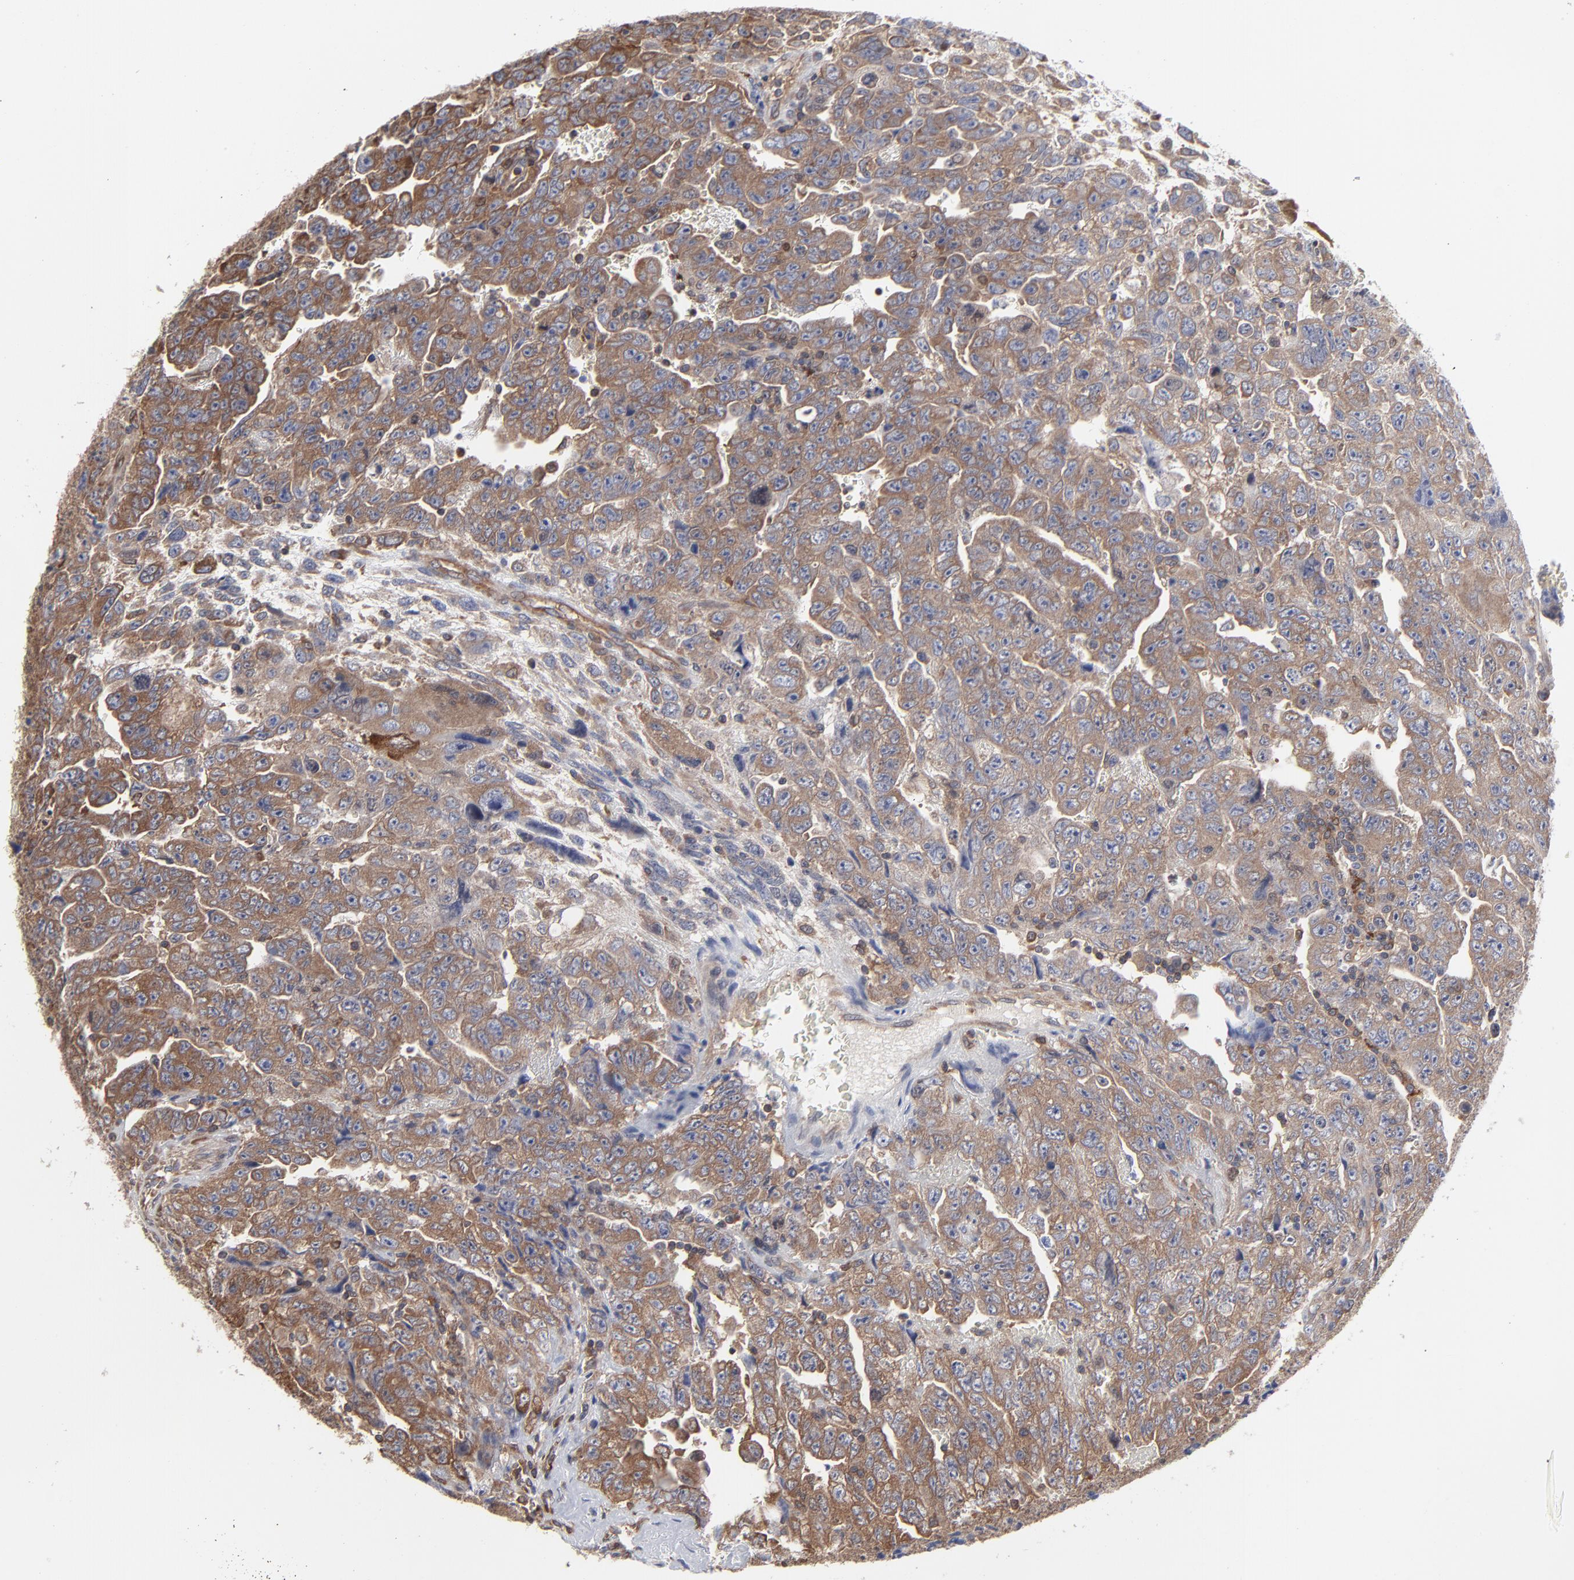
{"staining": {"intensity": "moderate", "quantity": ">75%", "location": "cytoplasmic/membranous"}, "tissue": "testis cancer", "cell_type": "Tumor cells", "image_type": "cancer", "snomed": [{"axis": "morphology", "description": "Carcinoma, Embryonal, NOS"}, {"axis": "topography", "description": "Testis"}], "caption": "Testis embryonal carcinoma tissue displays moderate cytoplasmic/membranous staining in about >75% of tumor cells, visualized by immunohistochemistry. The protein is shown in brown color, while the nuclei are stained blue.", "gene": "MAP2K1", "patient": {"sex": "male", "age": 28}}